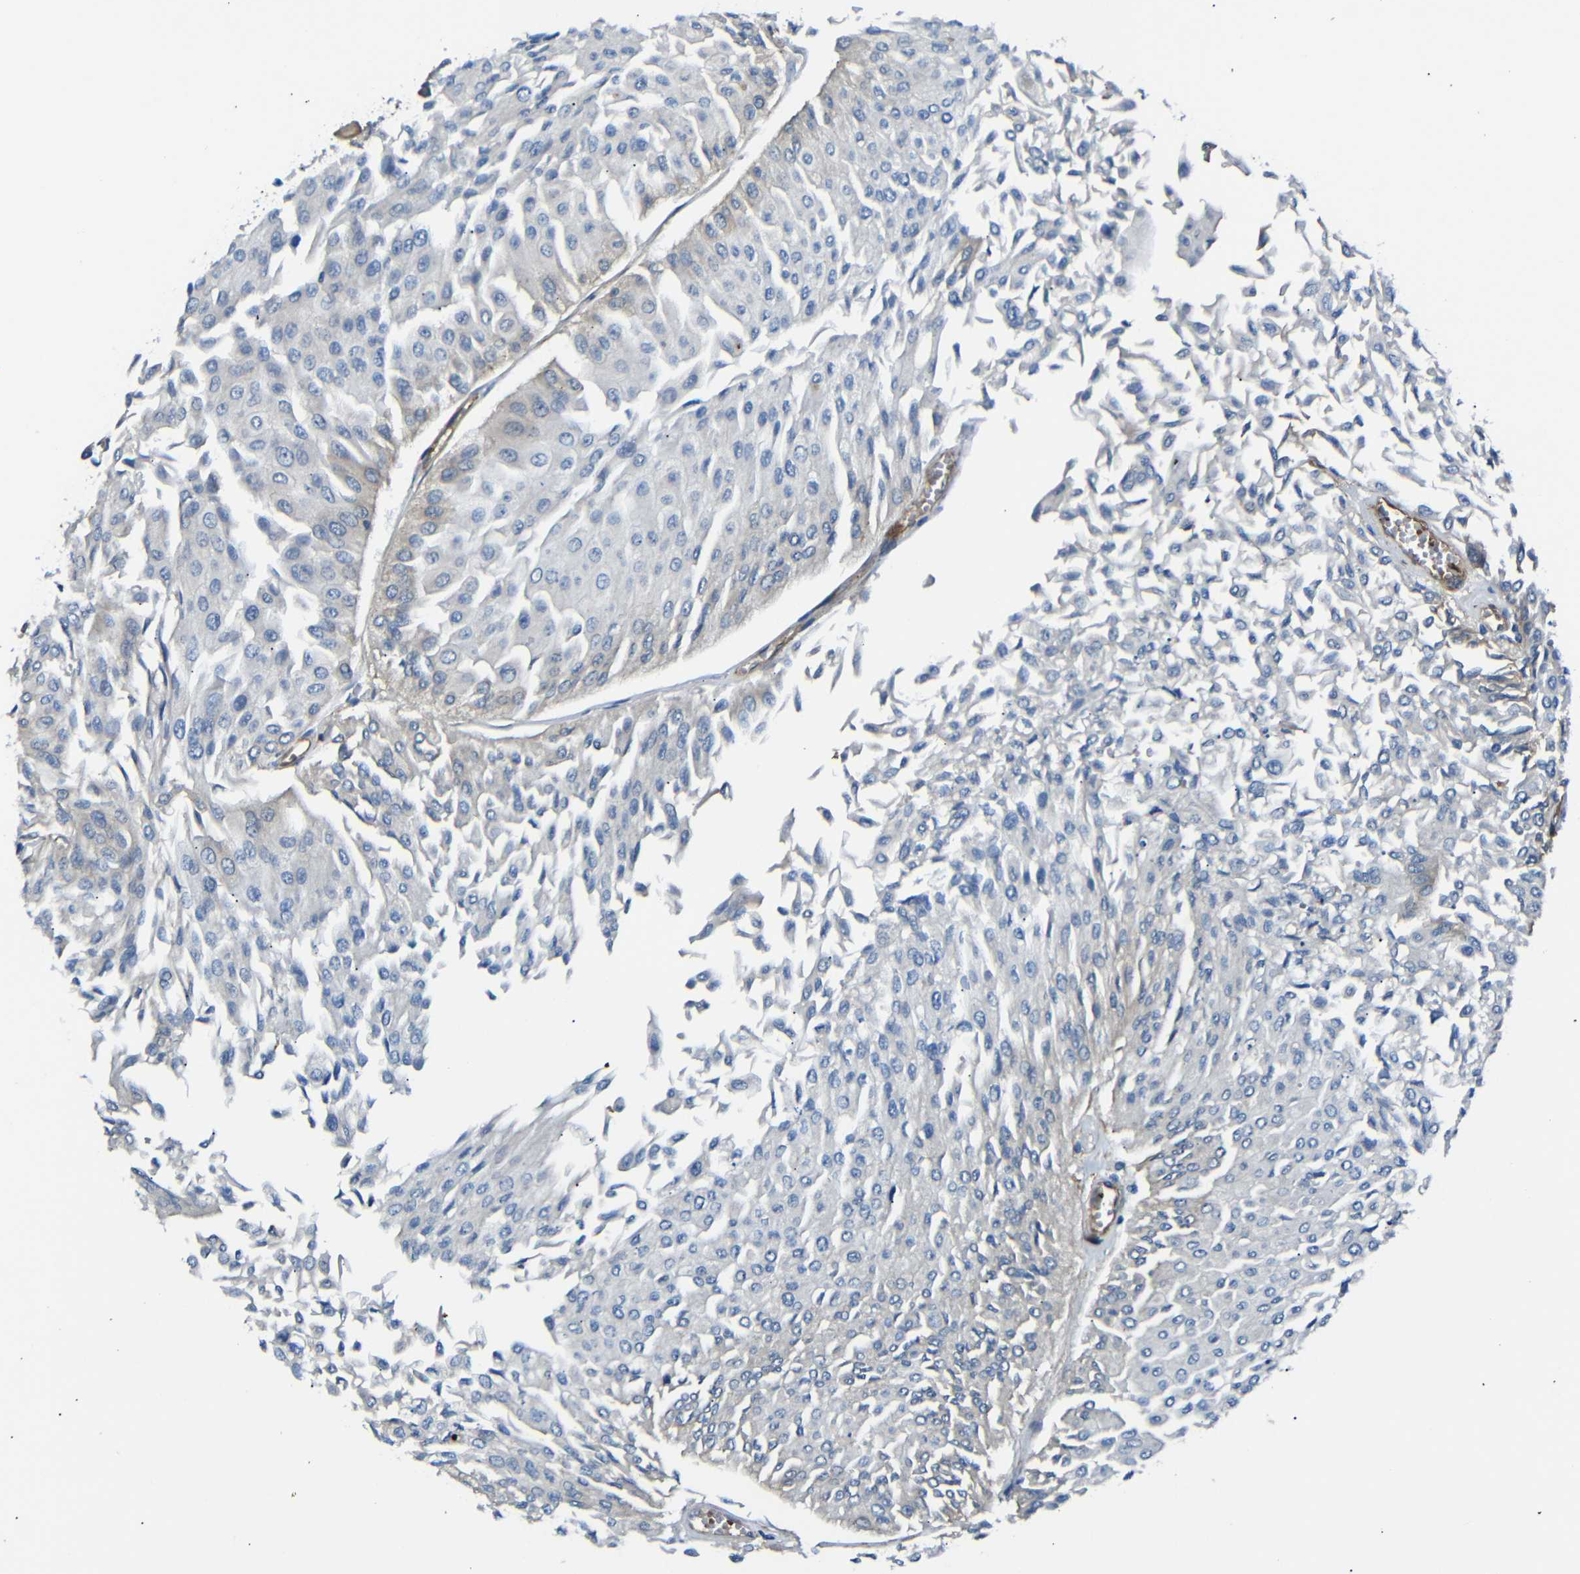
{"staining": {"intensity": "negative", "quantity": "none", "location": "none"}, "tissue": "urothelial cancer", "cell_type": "Tumor cells", "image_type": "cancer", "snomed": [{"axis": "morphology", "description": "Urothelial carcinoma, Low grade"}, {"axis": "topography", "description": "Urinary bladder"}], "caption": "Micrograph shows no protein expression in tumor cells of urothelial cancer tissue.", "gene": "MYO1B", "patient": {"sex": "male", "age": 67}}